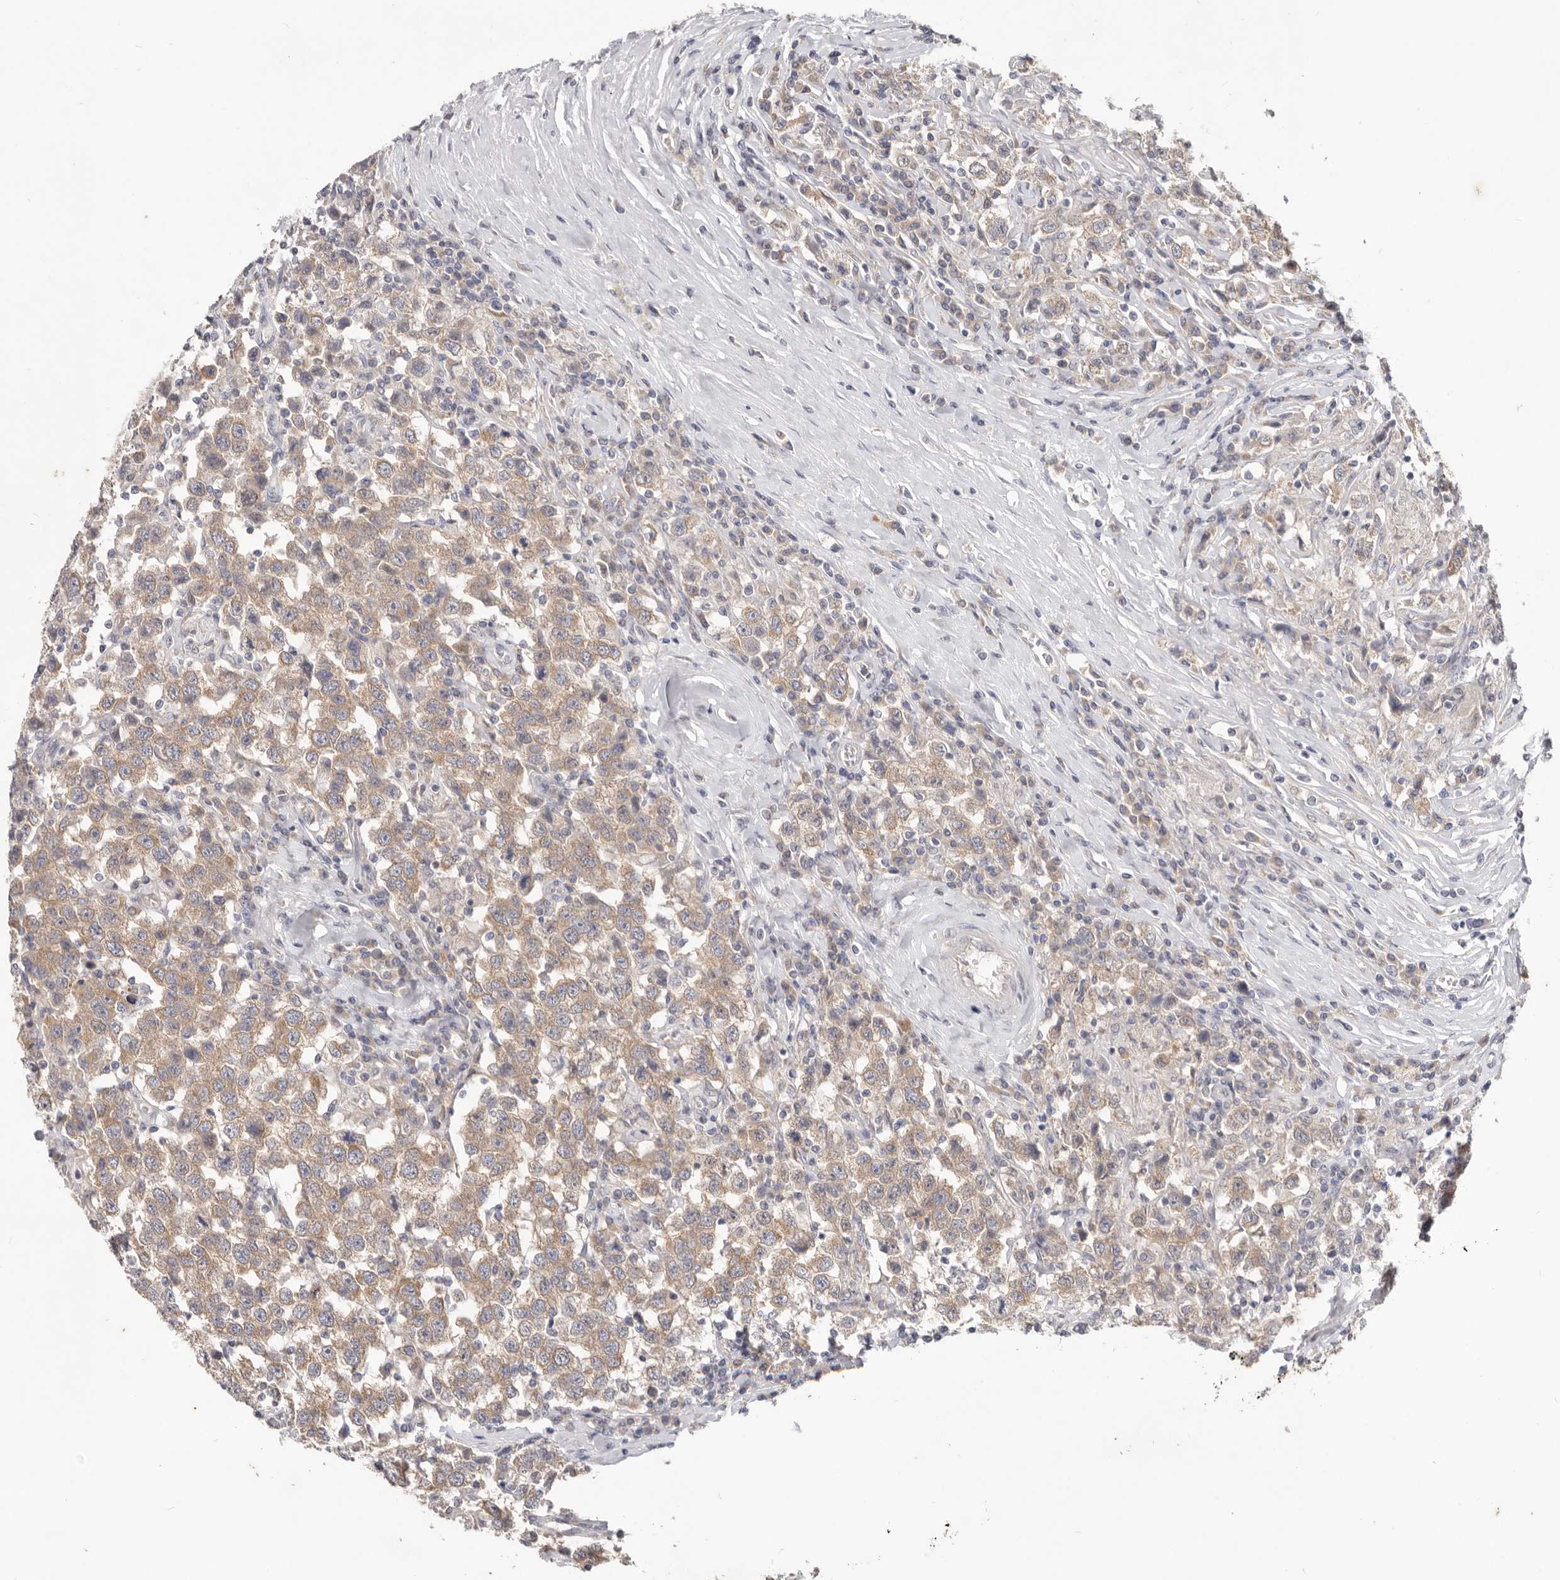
{"staining": {"intensity": "moderate", "quantity": ">75%", "location": "cytoplasmic/membranous"}, "tissue": "testis cancer", "cell_type": "Tumor cells", "image_type": "cancer", "snomed": [{"axis": "morphology", "description": "Seminoma, NOS"}, {"axis": "topography", "description": "Testis"}], "caption": "The image reveals staining of testis cancer (seminoma), revealing moderate cytoplasmic/membranous protein positivity (brown color) within tumor cells.", "gene": "WDR77", "patient": {"sex": "male", "age": 41}}